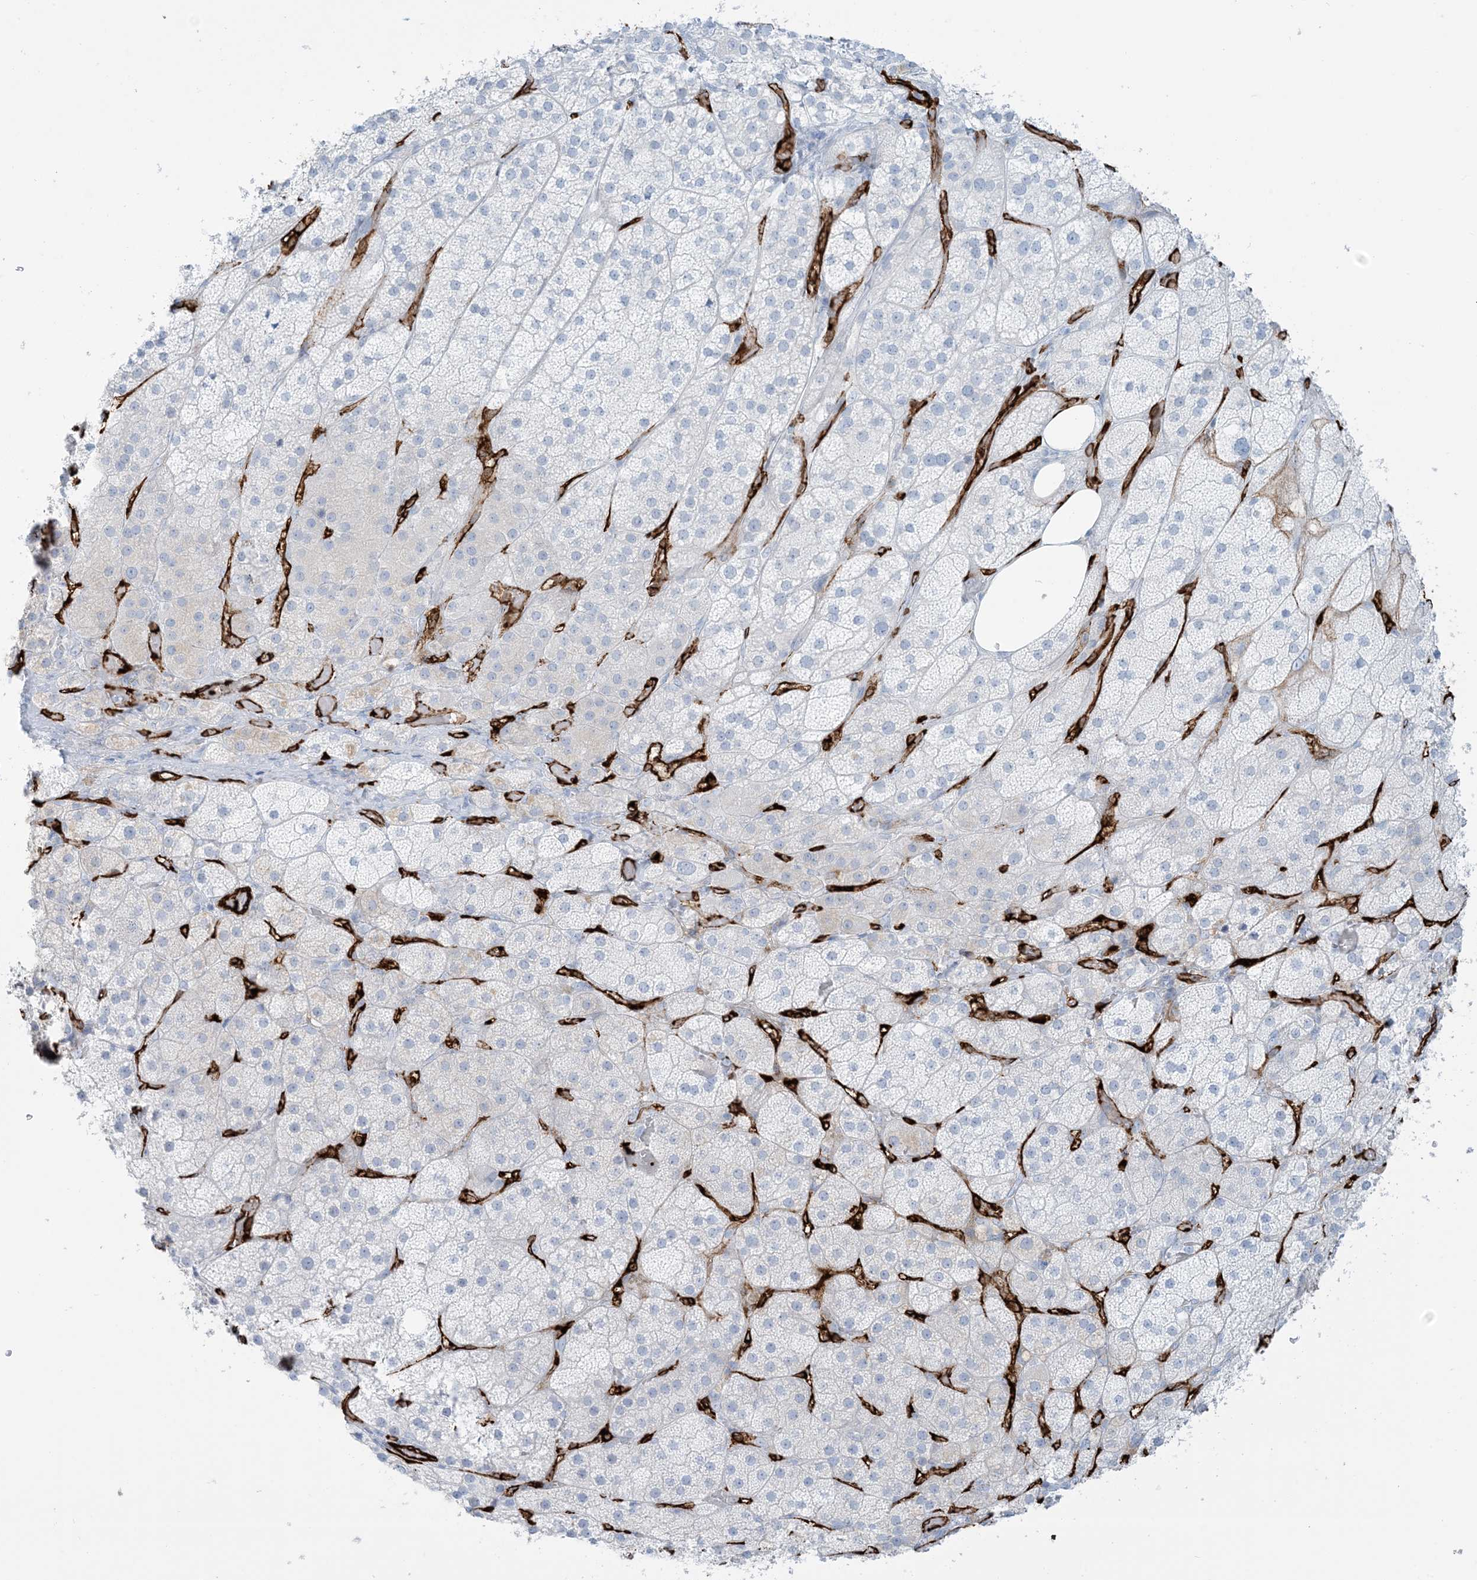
{"staining": {"intensity": "negative", "quantity": "none", "location": "none"}, "tissue": "adrenal gland", "cell_type": "Glandular cells", "image_type": "normal", "snomed": [{"axis": "morphology", "description": "Normal tissue, NOS"}, {"axis": "topography", "description": "Adrenal gland"}], "caption": "Human adrenal gland stained for a protein using IHC exhibits no expression in glandular cells.", "gene": "EPS8L3", "patient": {"sex": "male", "age": 57}}